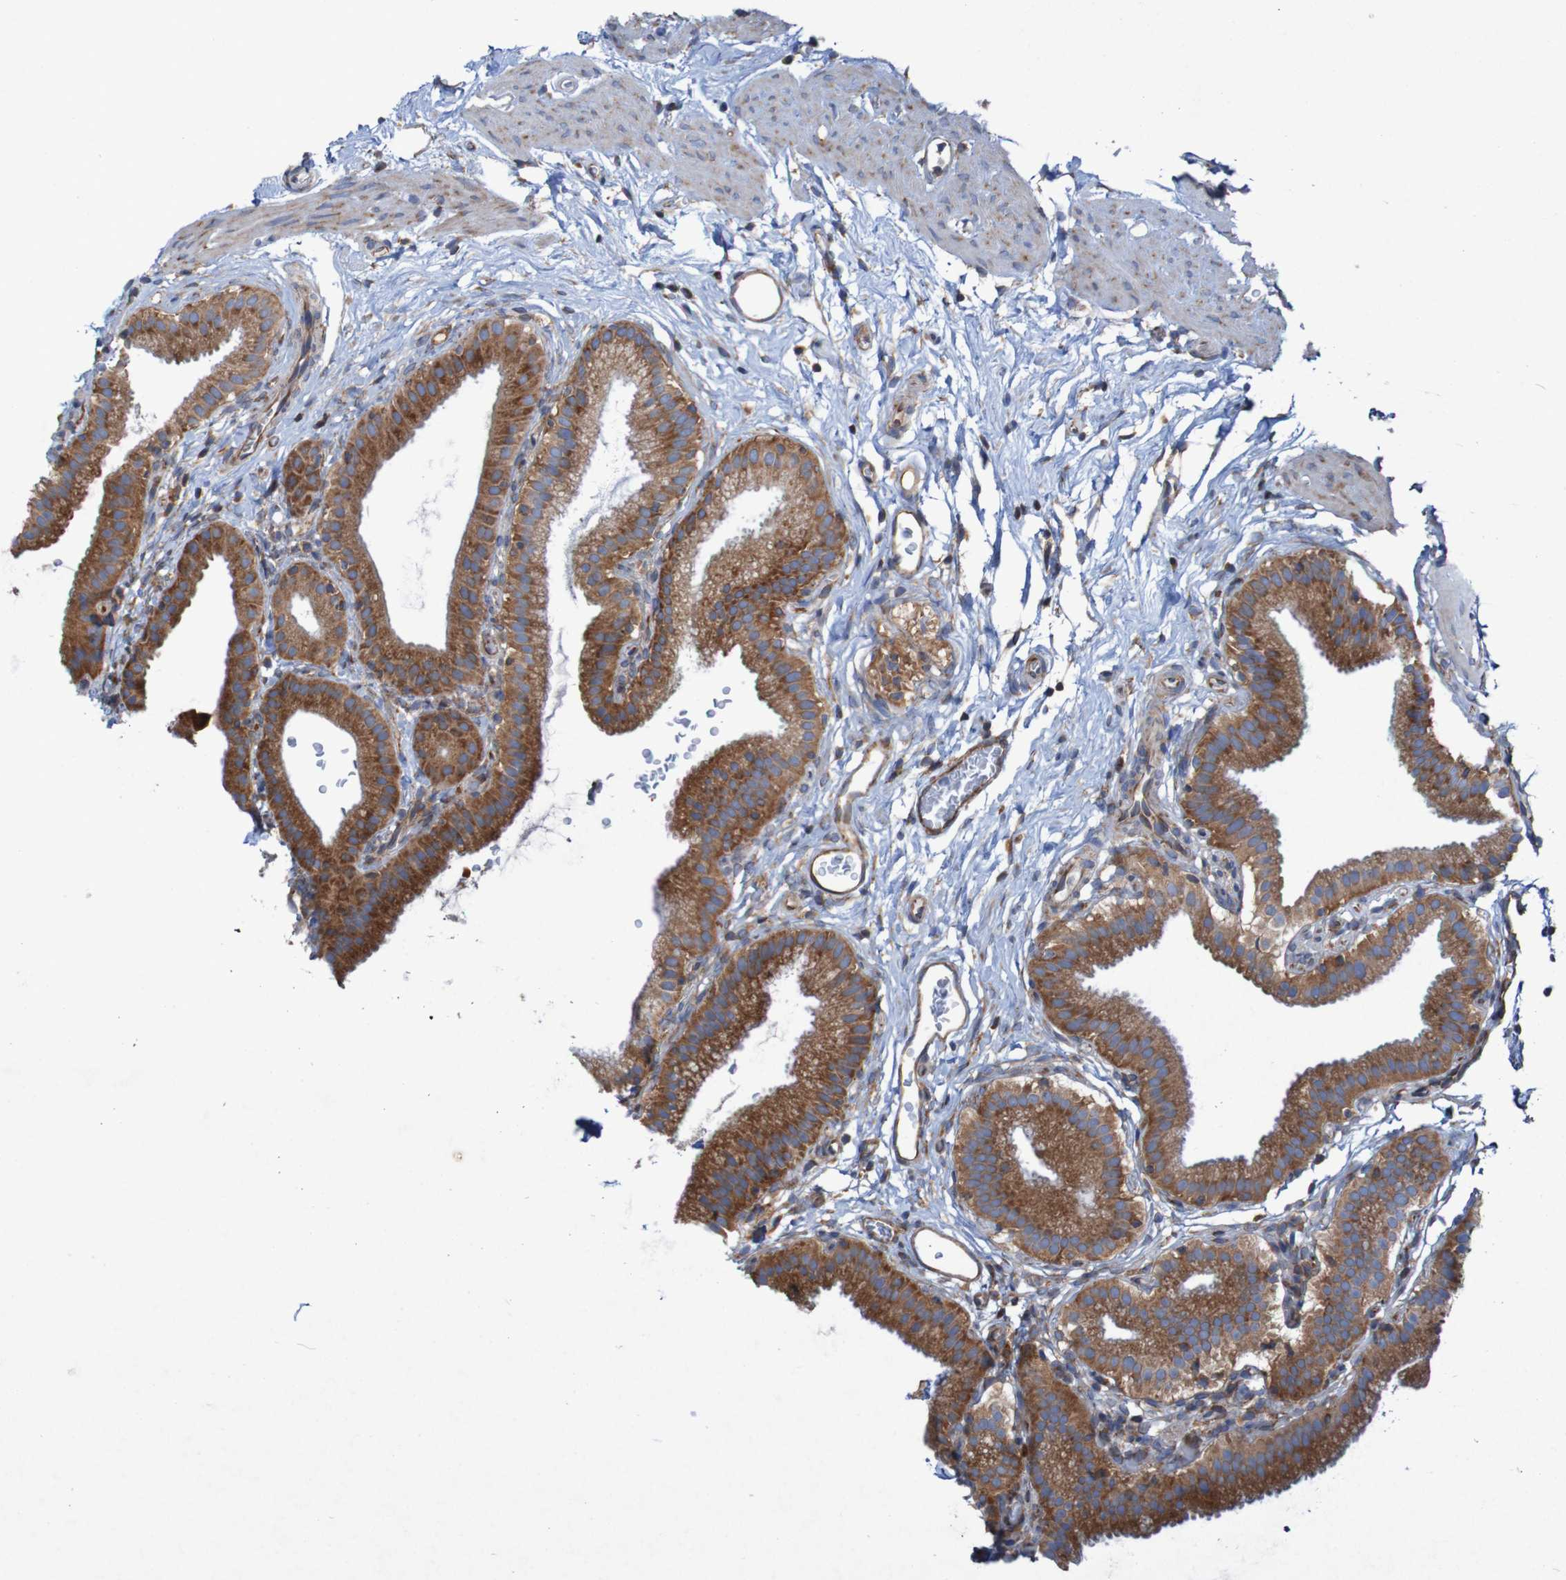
{"staining": {"intensity": "strong", "quantity": ">75%", "location": "cytoplasmic/membranous"}, "tissue": "gallbladder", "cell_type": "Glandular cells", "image_type": "normal", "snomed": [{"axis": "morphology", "description": "Normal tissue, NOS"}, {"axis": "topography", "description": "Gallbladder"}], "caption": "High-magnification brightfield microscopy of unremarkable gallbladder stained with DAB (brown) and counterstained with hematoxylin (blue). glandular cells exhibit strong cytoplasmic/membranous positivity is identified in approximately>75% of cells.", "gene": "RPL10L", "patient": {"sex": "male", "age": 54}}